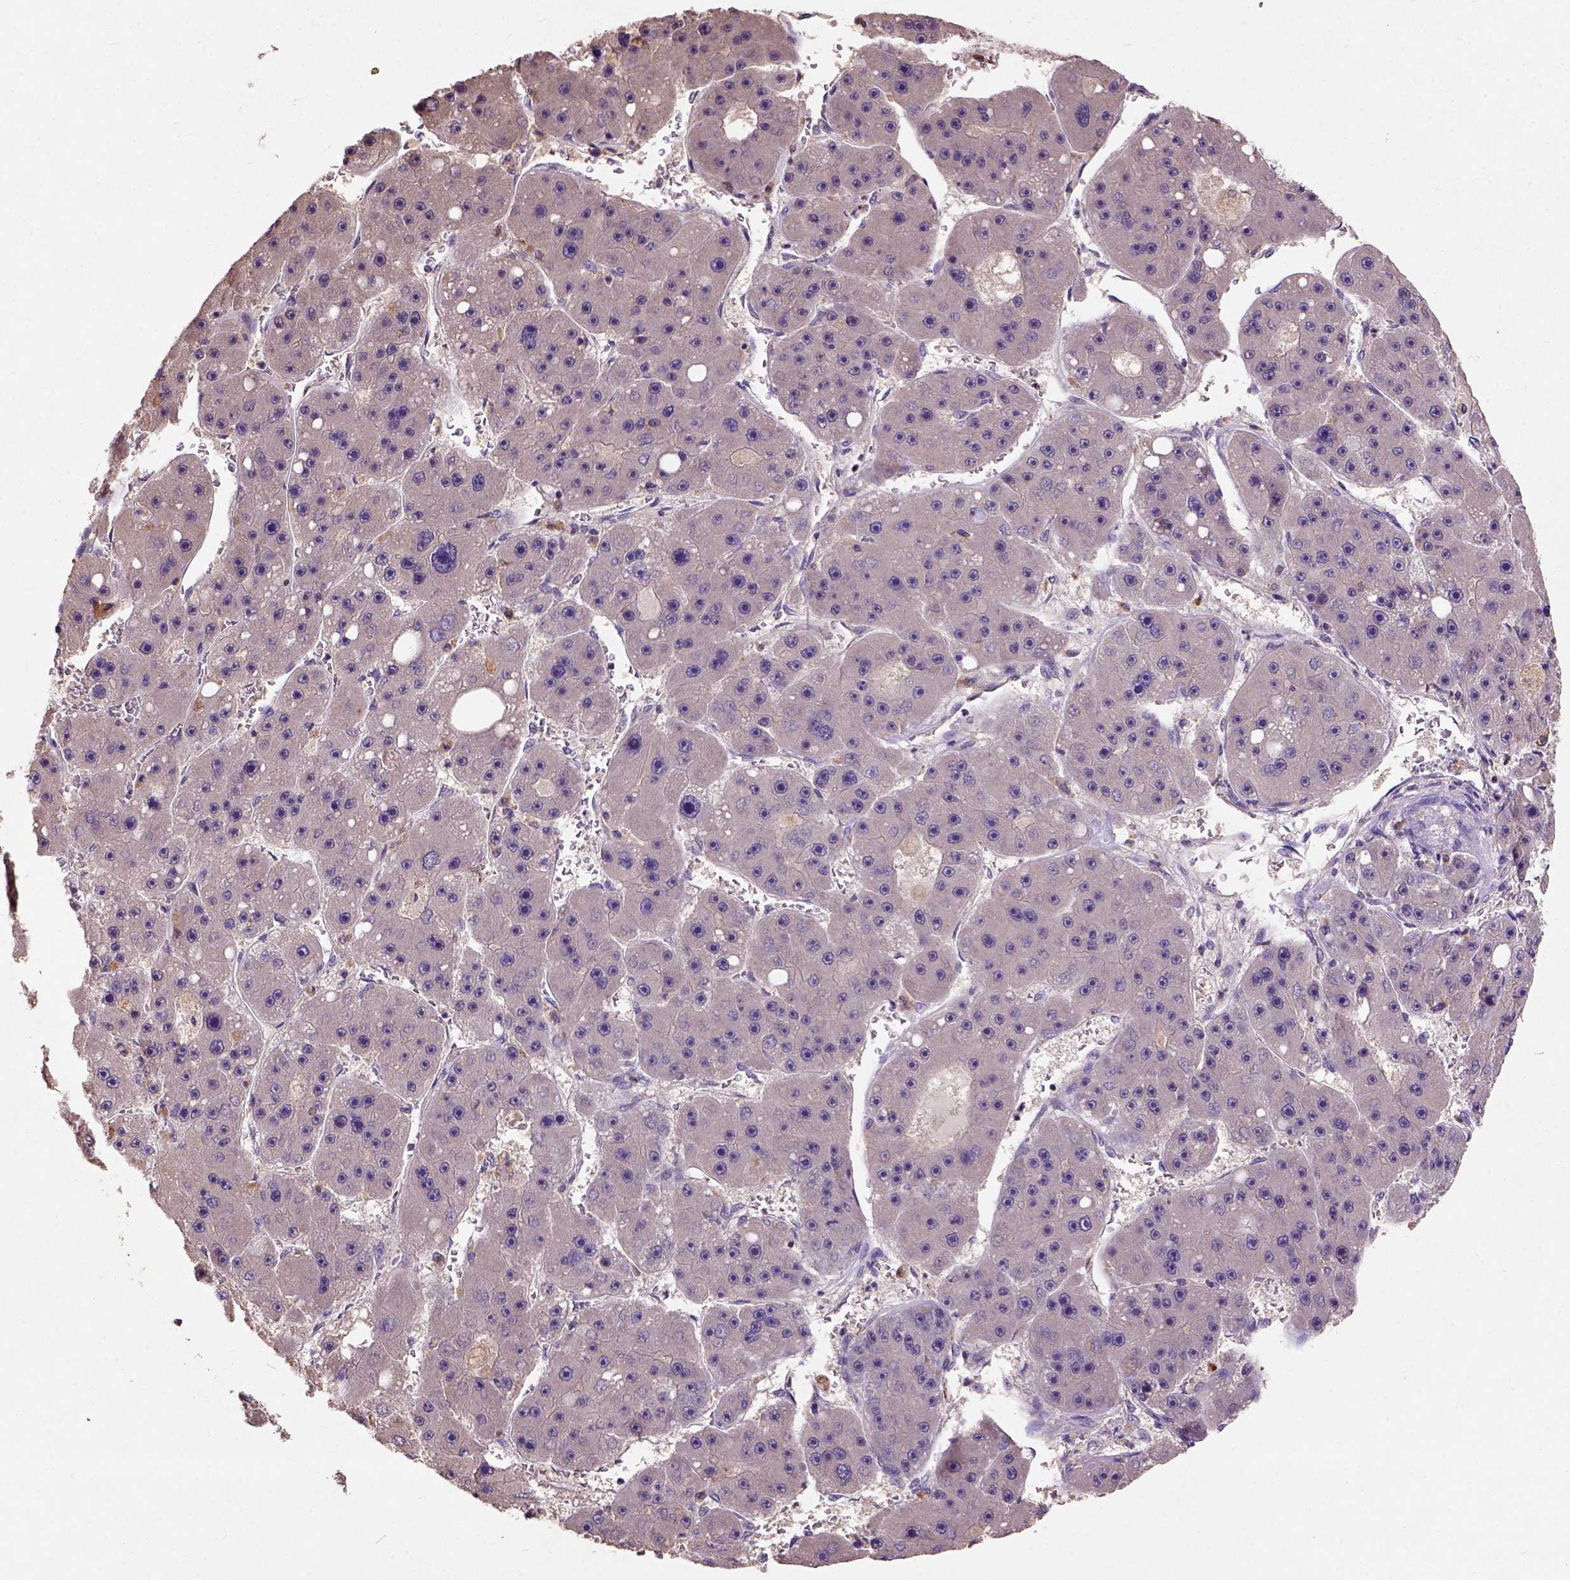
{"staining": {"intensity": "negative", "quantity": "none", "location": "none"}, "tissue": "liver cancer", "cell_type": "Tumor cells", "image_type": "cancer", "snomed": [{"axis": "morphology", "description": "Carcinoma, Hepatocellular, NOS"}, {"axis": "topography", "description": "Liver"}], "caption": "Photomicrograph shows no significant protein positivity in tumor cells of hepatocellular carcinoma (liver).", "gene": "KBTBD8", "patient": {"sex": "female", "age": 61}}